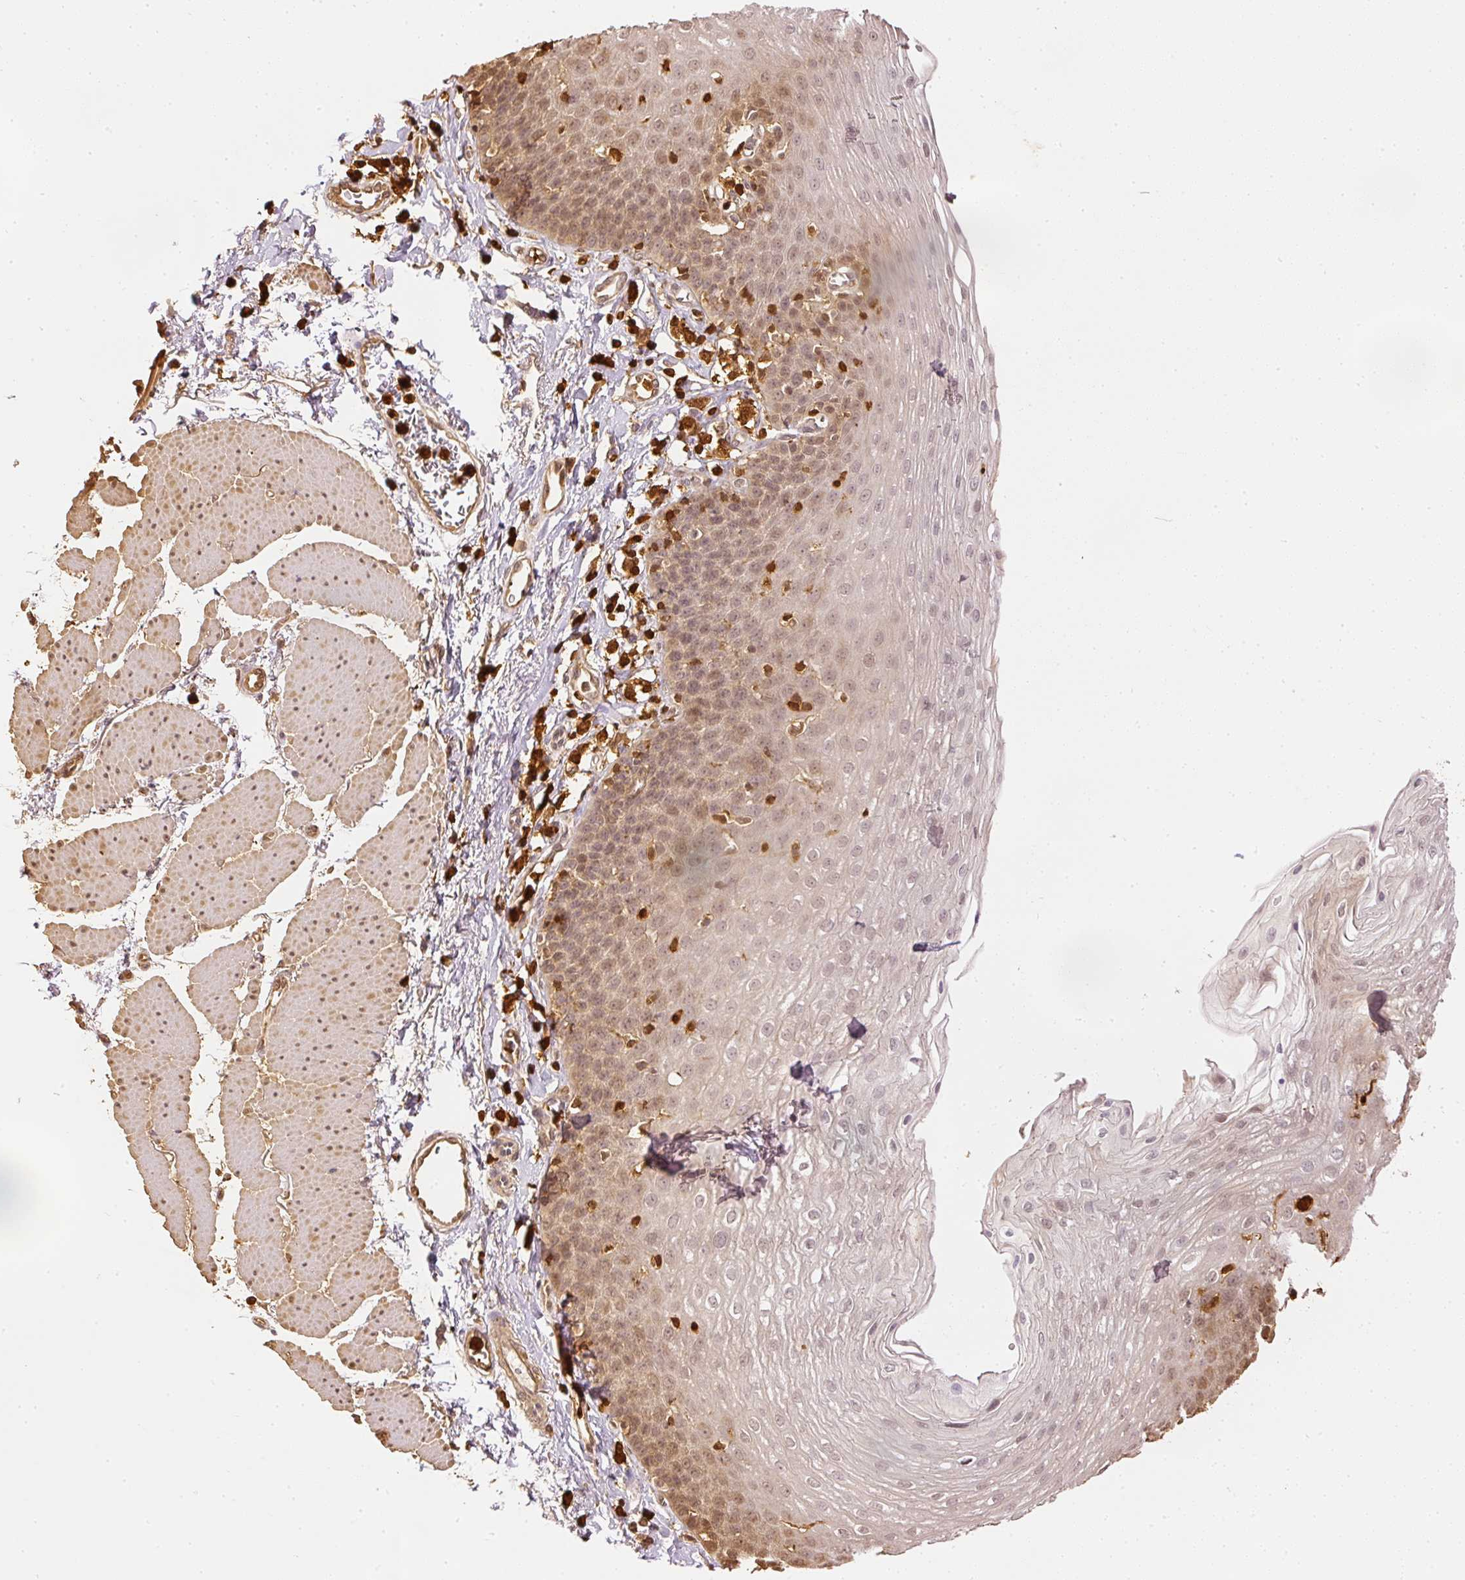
{"staining": {"intensity": "moderate", "quantity": ">75%", "location": "nuclear"}, "tissue": "esophagus", "cell_type": "Squamous epithelial cells", "image_type": "normal", "snomed": [{"axis": "morphology", "description": "Normal tissue, NOS"}, {"axis": "topography", "description": "Esophagus"}], "caption": "Protein staining exhibits moderate nuclear expression in about >75% of squamous epithelial cells in benign esophagus.", "gene": "PFN1", "patient": {"sex": "female", "age": 81}}